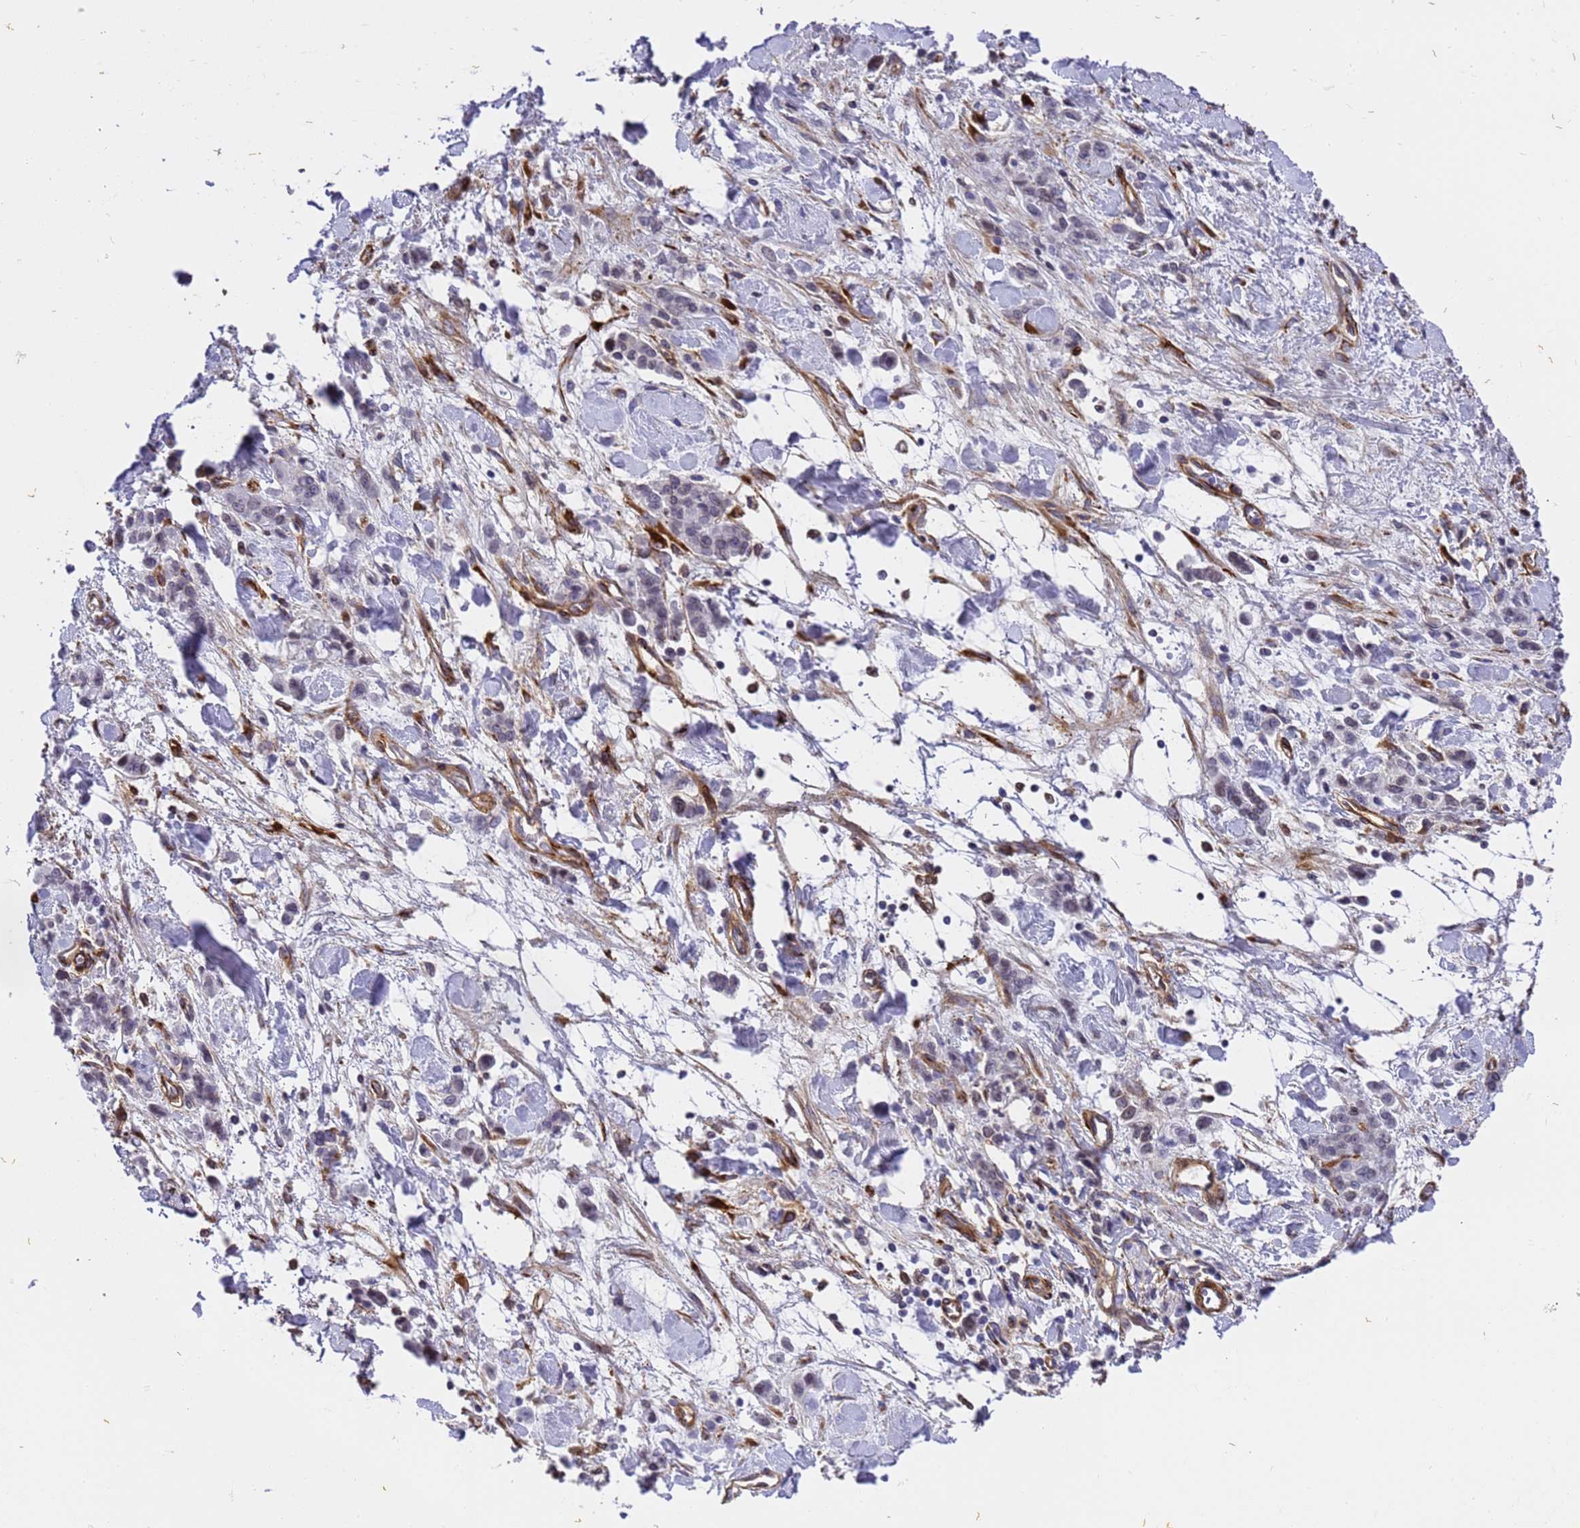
{"staining": {"intensity": "negative", "quantity": "none", "location": "none"}, "tissue": "stomach cancer", "cell_type": "Tumor cells", "image_type": "cancer", "snomed": [{"axis": "morphology", "description": "Normal tissue, NOS"}, {"axis": "morphology", "description": "Adenocarcinoma, NOS"}, {"axis": "topography", "description": "Stomach"}], "caption": "Protein analysis of adenocarcinoma (stomach) shows no significant expression in tumor cells.", "gene": "IGFBP7", "patient": {"sex": "male", "age": 82}}